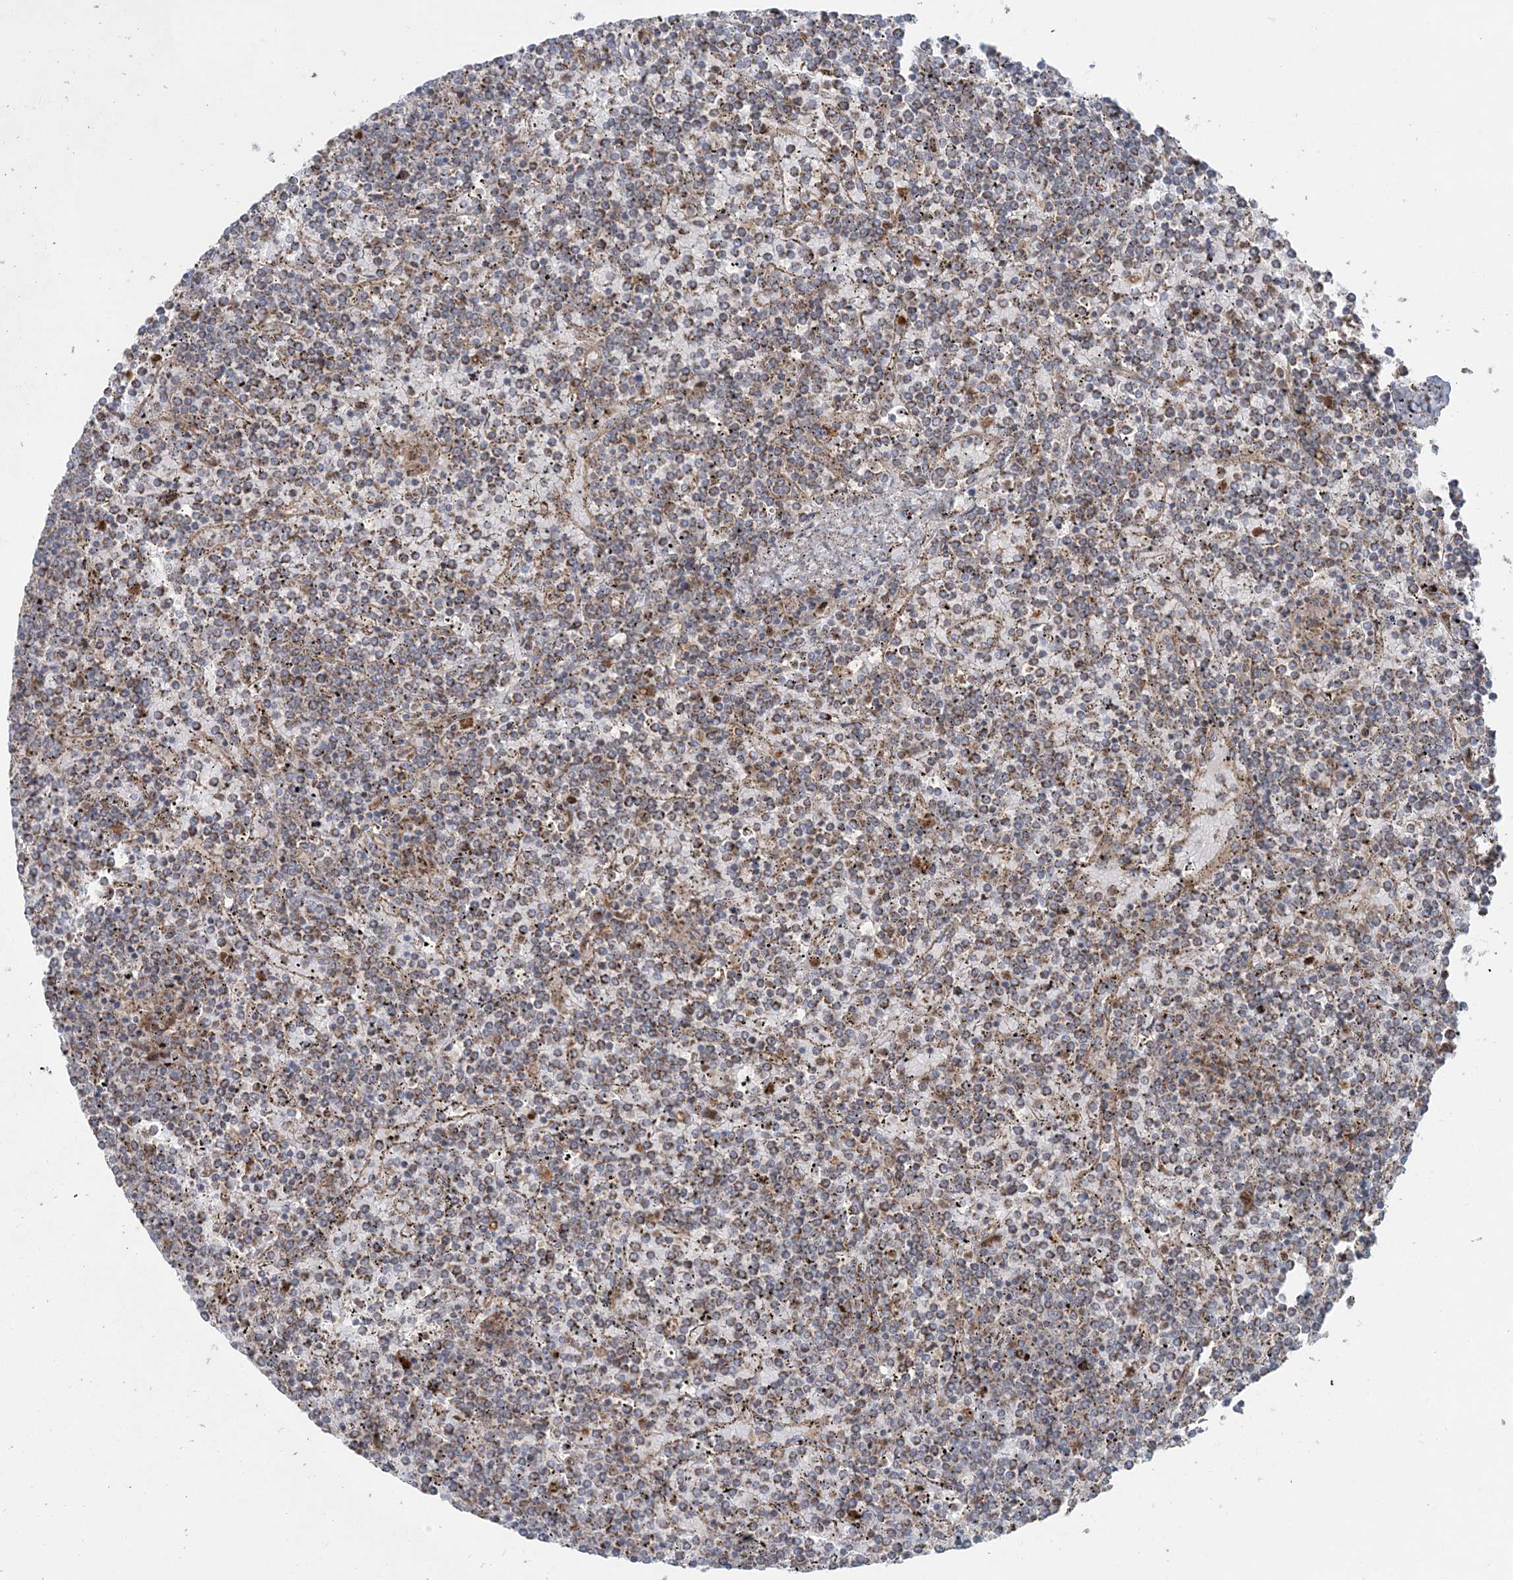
{"staining": {"intensity": "moderate", "quantity": "<25%", "location": "cytoplasmic/membranous"}, "tissue": "lymphoma", "cell_type": "Tumor cells", "image_type": "cancer", "snomed": [{"axis": "morphology", "description": "Malignant lymphoma, non-Hodgkin's type, Low grade"}, {"axis": "topography", "description": "Spleen"}], "caption": "Protein staining reveals moderate cytoplasmic/membranous expression in about <25% of tumor cells in lymphoma.", "gene": "LRPPRC", "patient": {"sex": "female", "age": 19}}